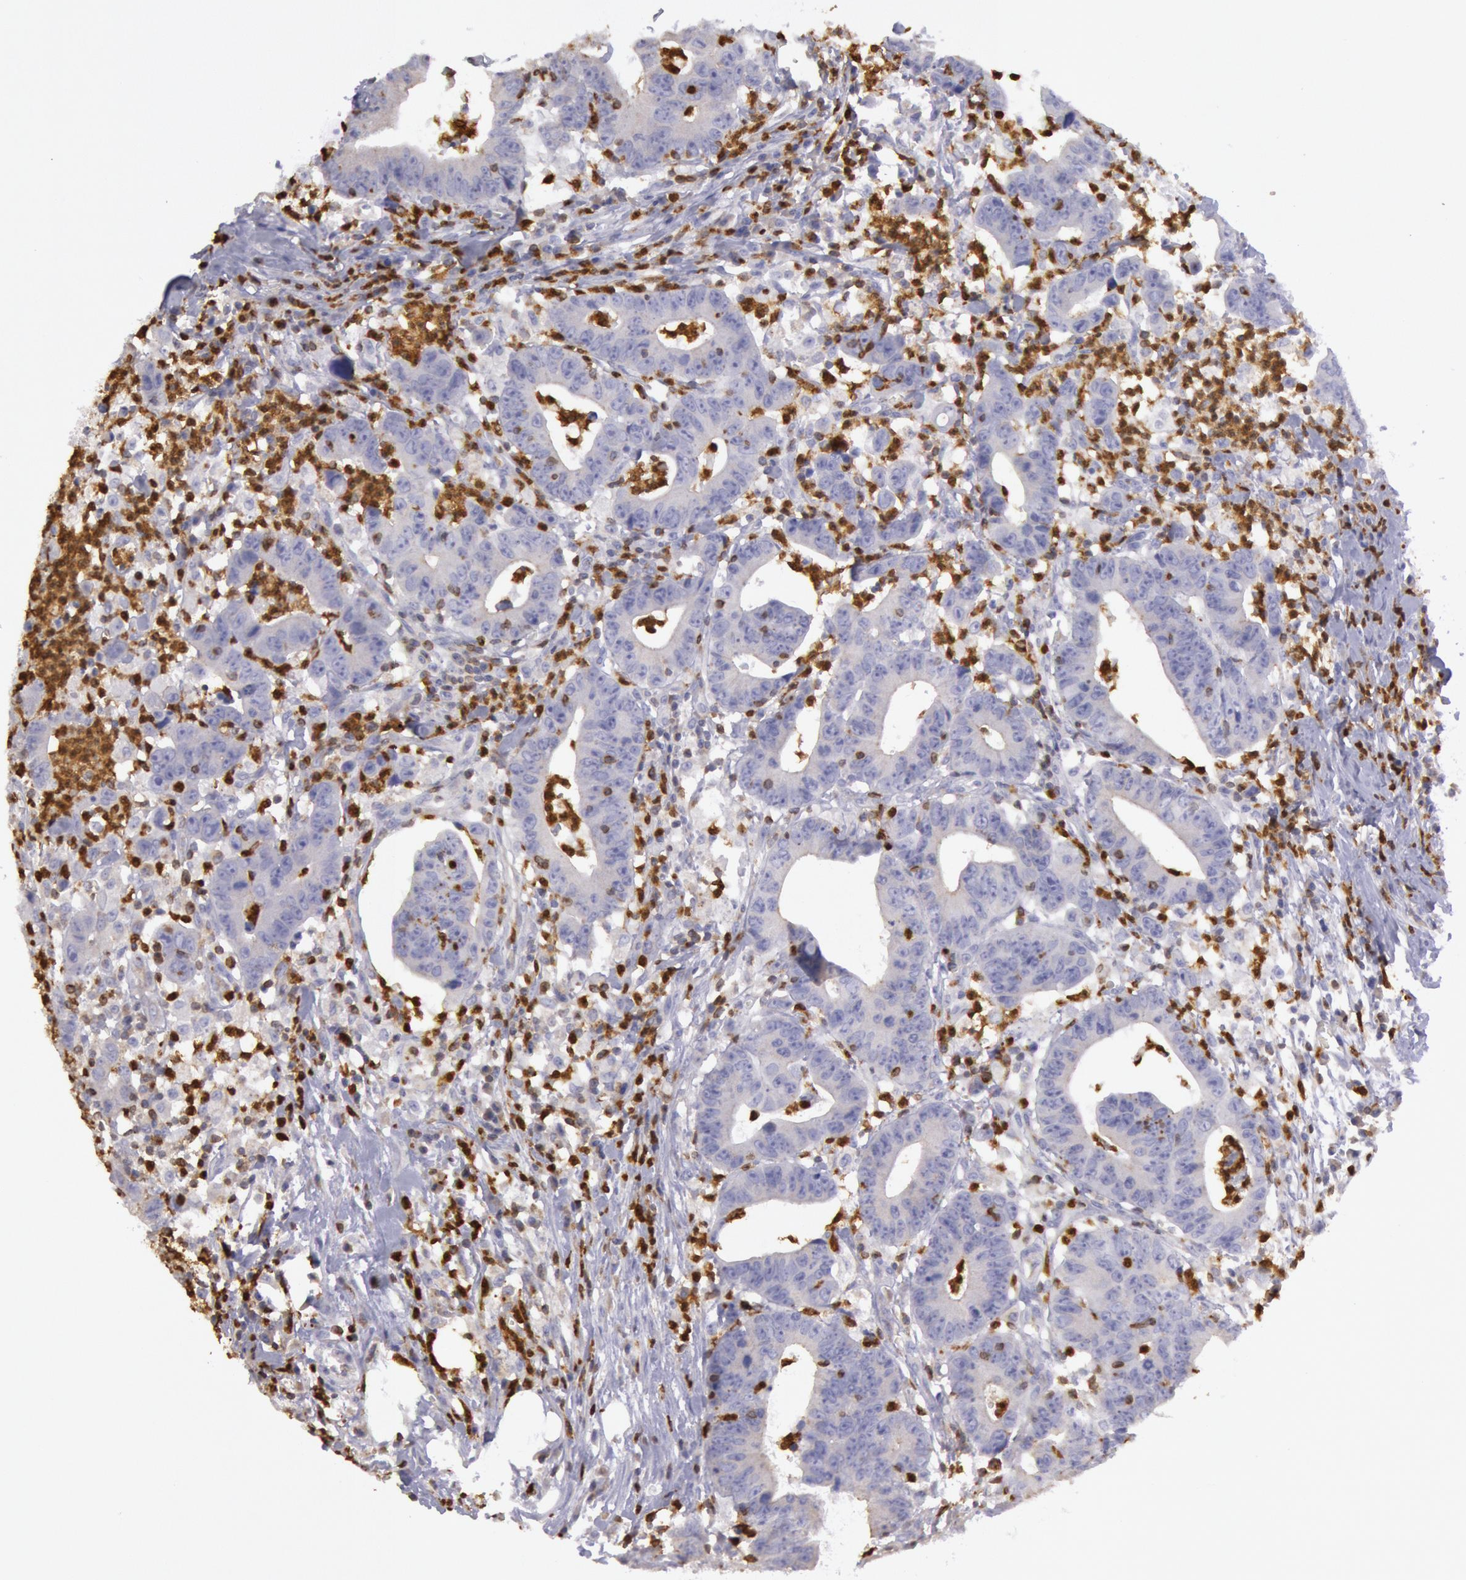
{"staining": {"intensity": "negative", "quantity": "none", "location": "none"}, "tissue": "colorectal cancer", "cell_type": "Tumor cells", "image_type": "cancer", "snomed": [{"axis": "morphology", "description": "Adenocarcinoma, NOS"}, {"axis": "topography", "description": "Colon"}], "caption": "An immunohistochemistry (IHC) image of colorectal cancer is shown. There is no staining in tumor cells of colorectal cancer. (DAB (3,3'-diaminobenzidine) immunohistochemistry visualized using brightfield microscopy, high magnification).", "gene": "RAB27A", "patient": {"sex": "male", "age": 55}}